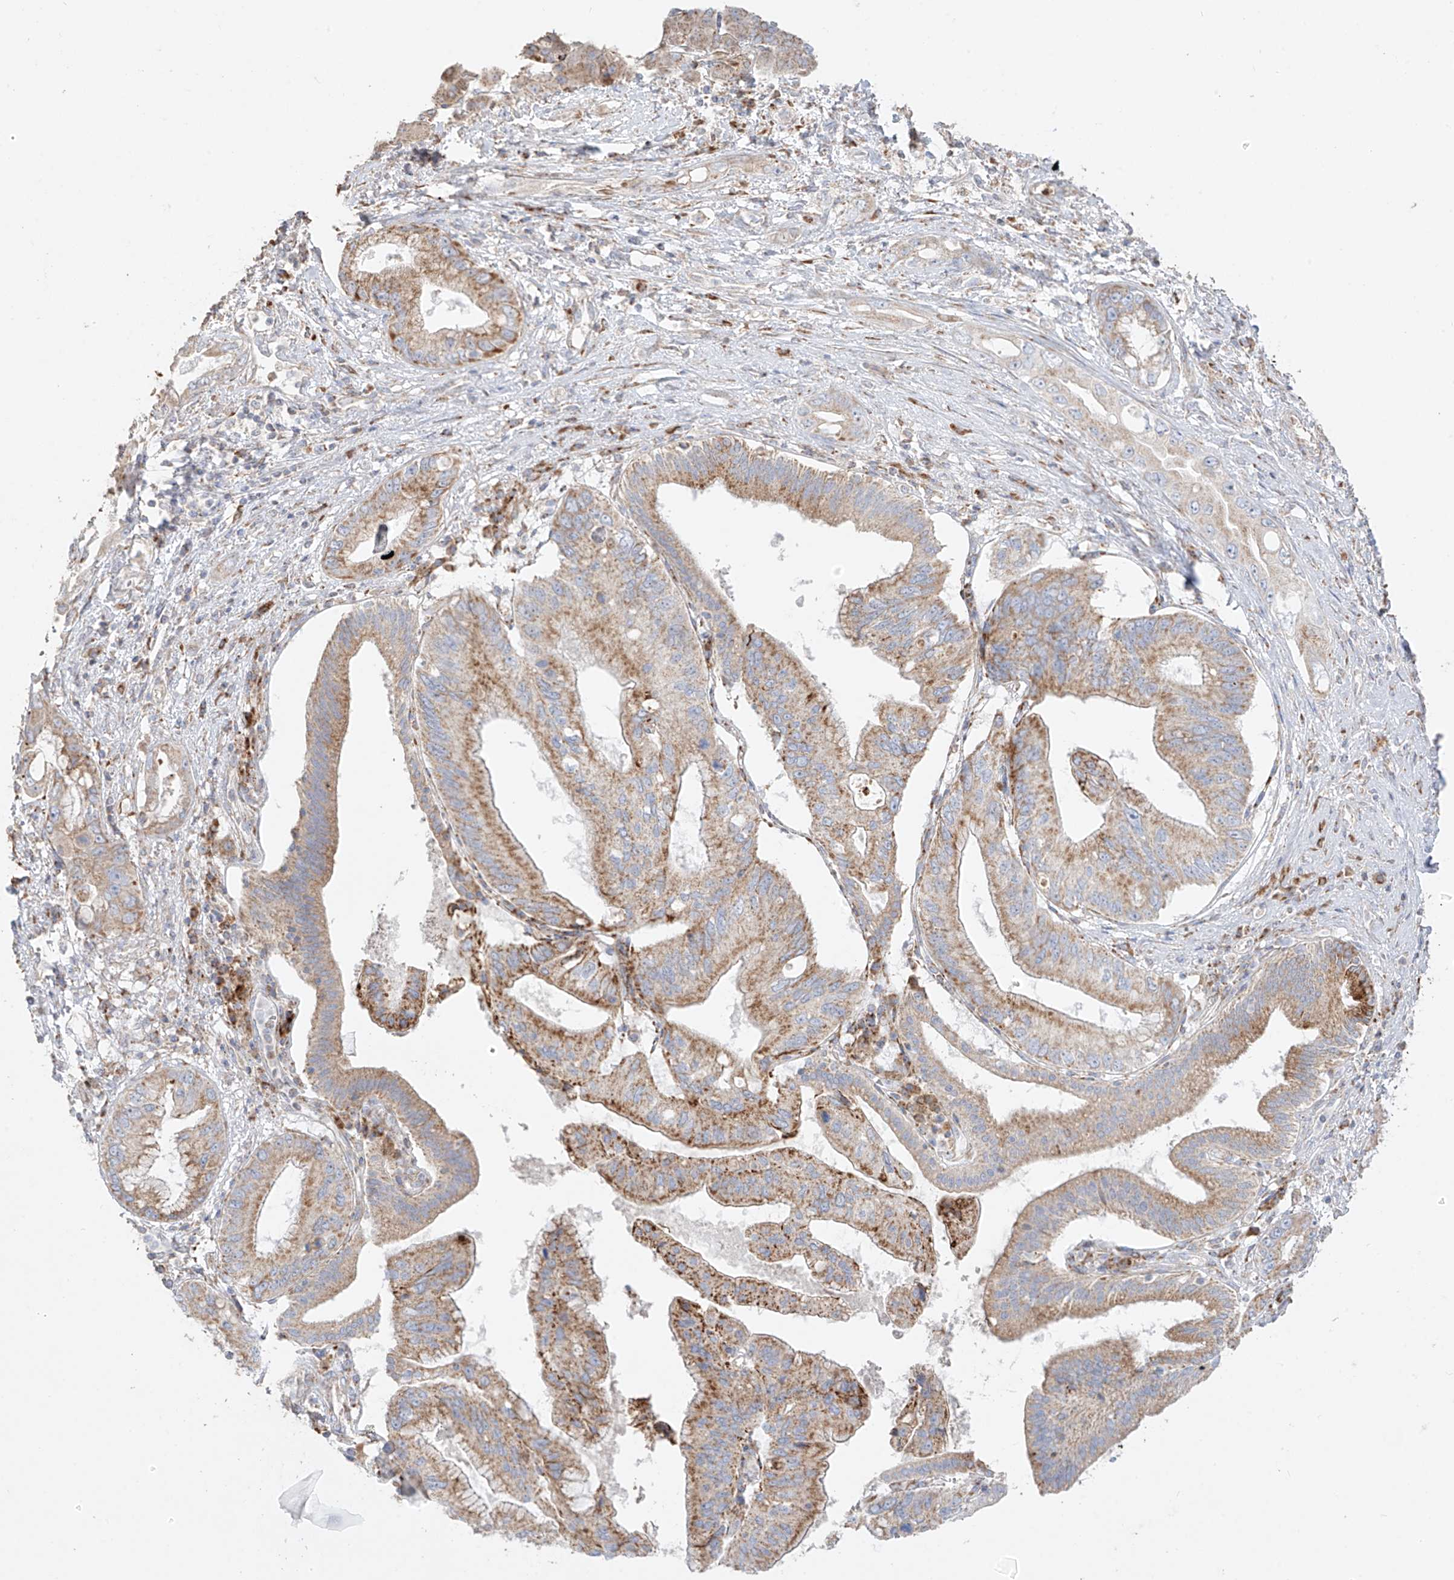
{"staining": {"intensity": "moderate", "quantity": "25%-75%", "location": "cytoplasmic/membranous"}, "tissue": "pancreatic cancer", "cell_type": "Tumor cells", "image_type": "cancer", "snomed": [{"axis": "morphology", "description": "Inflammation, NOS"}, {"axis": "morphology", "description": "Adenocarcinoma, NOS"}, {"axis": "topography", "description": "Pancreas"}], "caption": "Immunohistochemistry (IHC) image of human pancreatic adenocarcinoma stained for a protein (brown), which reveals medium levels of moderate cytoplasmic/membranous expression in about 25%-75% of tumor cells.", "gene": "COLGALT2", "patient": {"sex": "female", "age": 56}}